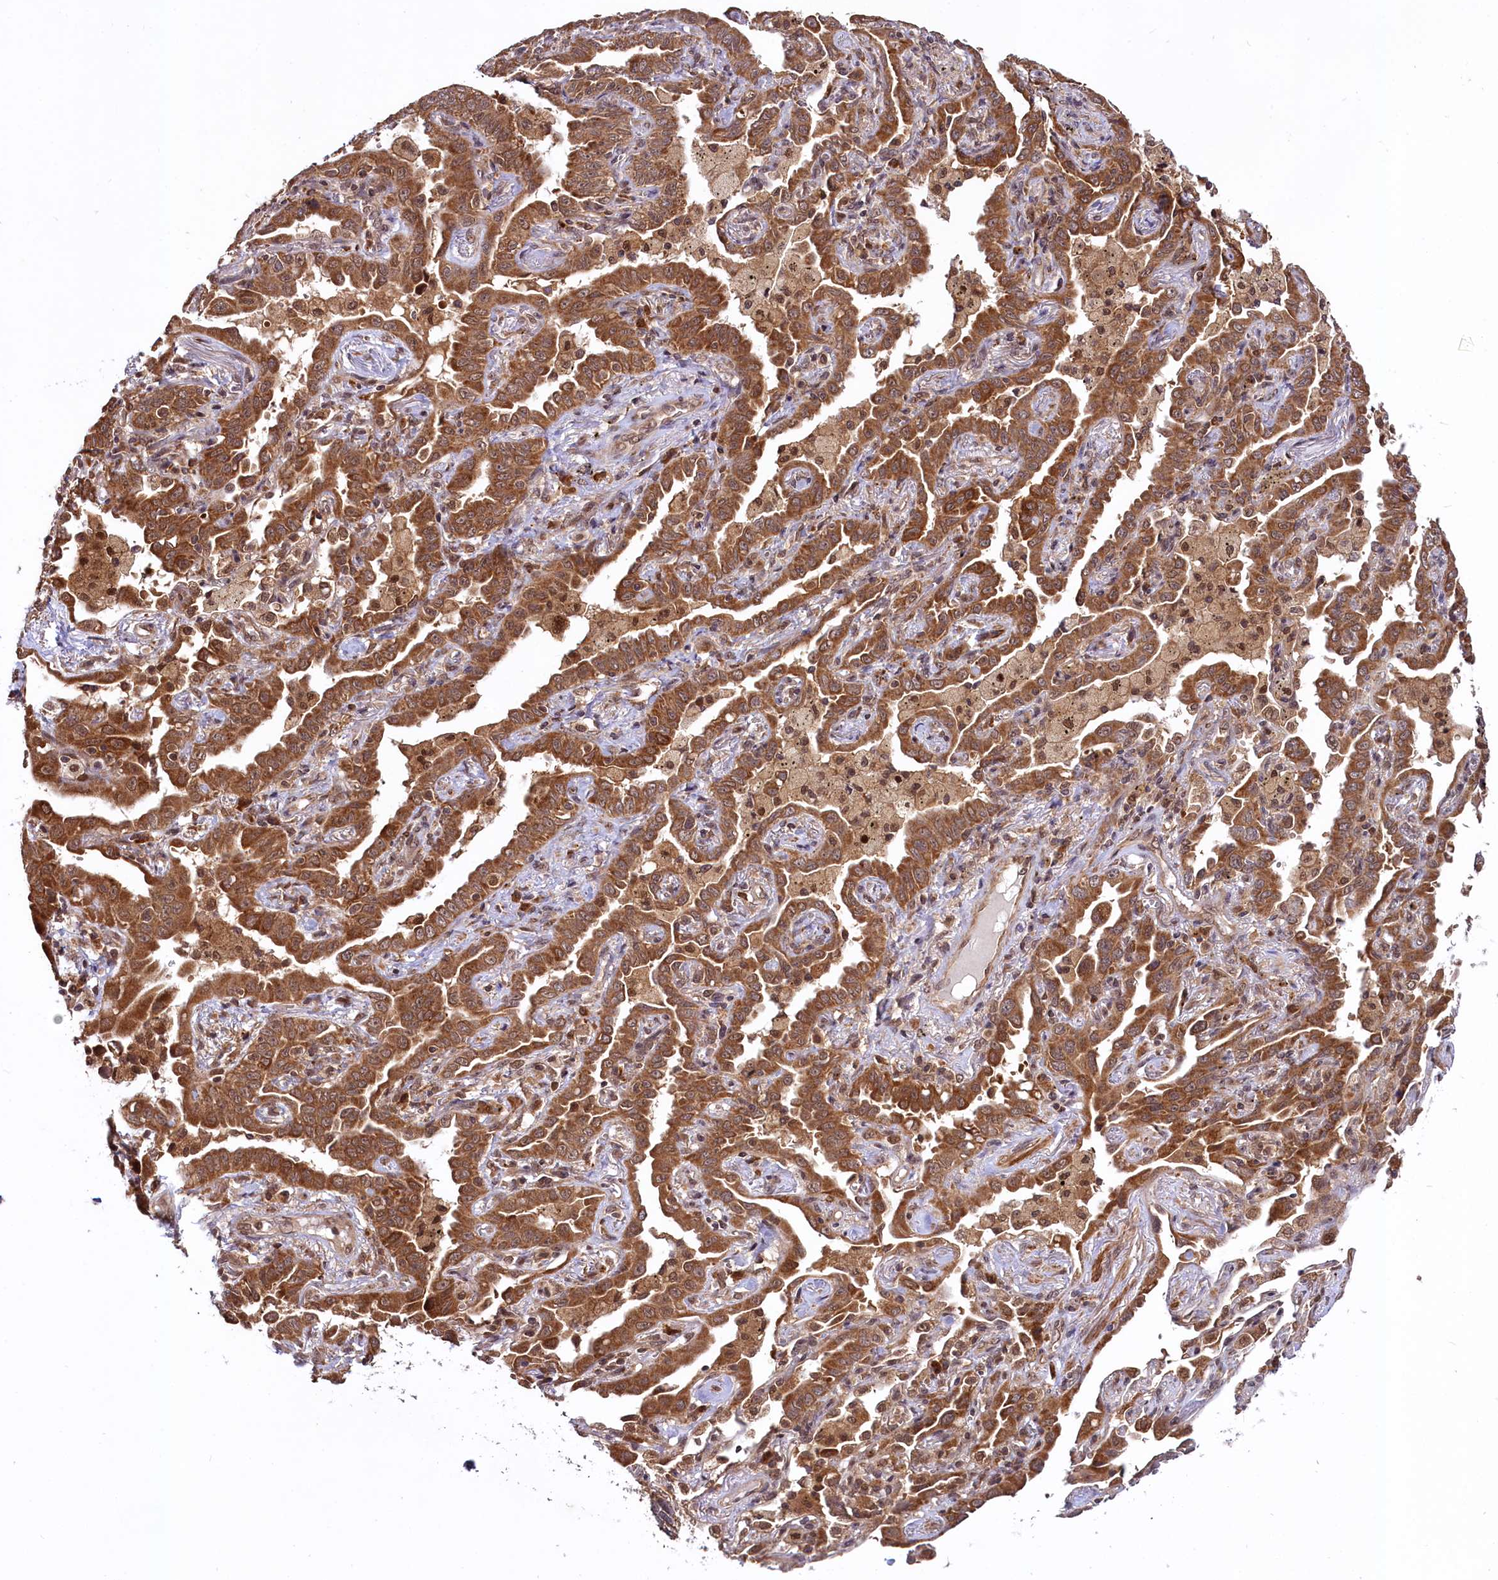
{"staining": {"intensity": "moderate", "quantity": ">75%", "location": "cytoplasmic/membranous,nuclear"}, "tissue": "lung cancer", "cell_type": "Tumor cells", "image_type": "cancer", "snomed": [{"axis": "morphology", "description": "Adenocarcinoma, NOS"}, {"axis": "topography", "description": "Lung"}], "caption": "Lung cancer stained for a protein (brown) shows moderate cytoplasmic/membranous and nuclear positive positivity in about >75% of tumor cells.", "gene": "UBE3A", "patient": {"sex": "male", "age": 67}}